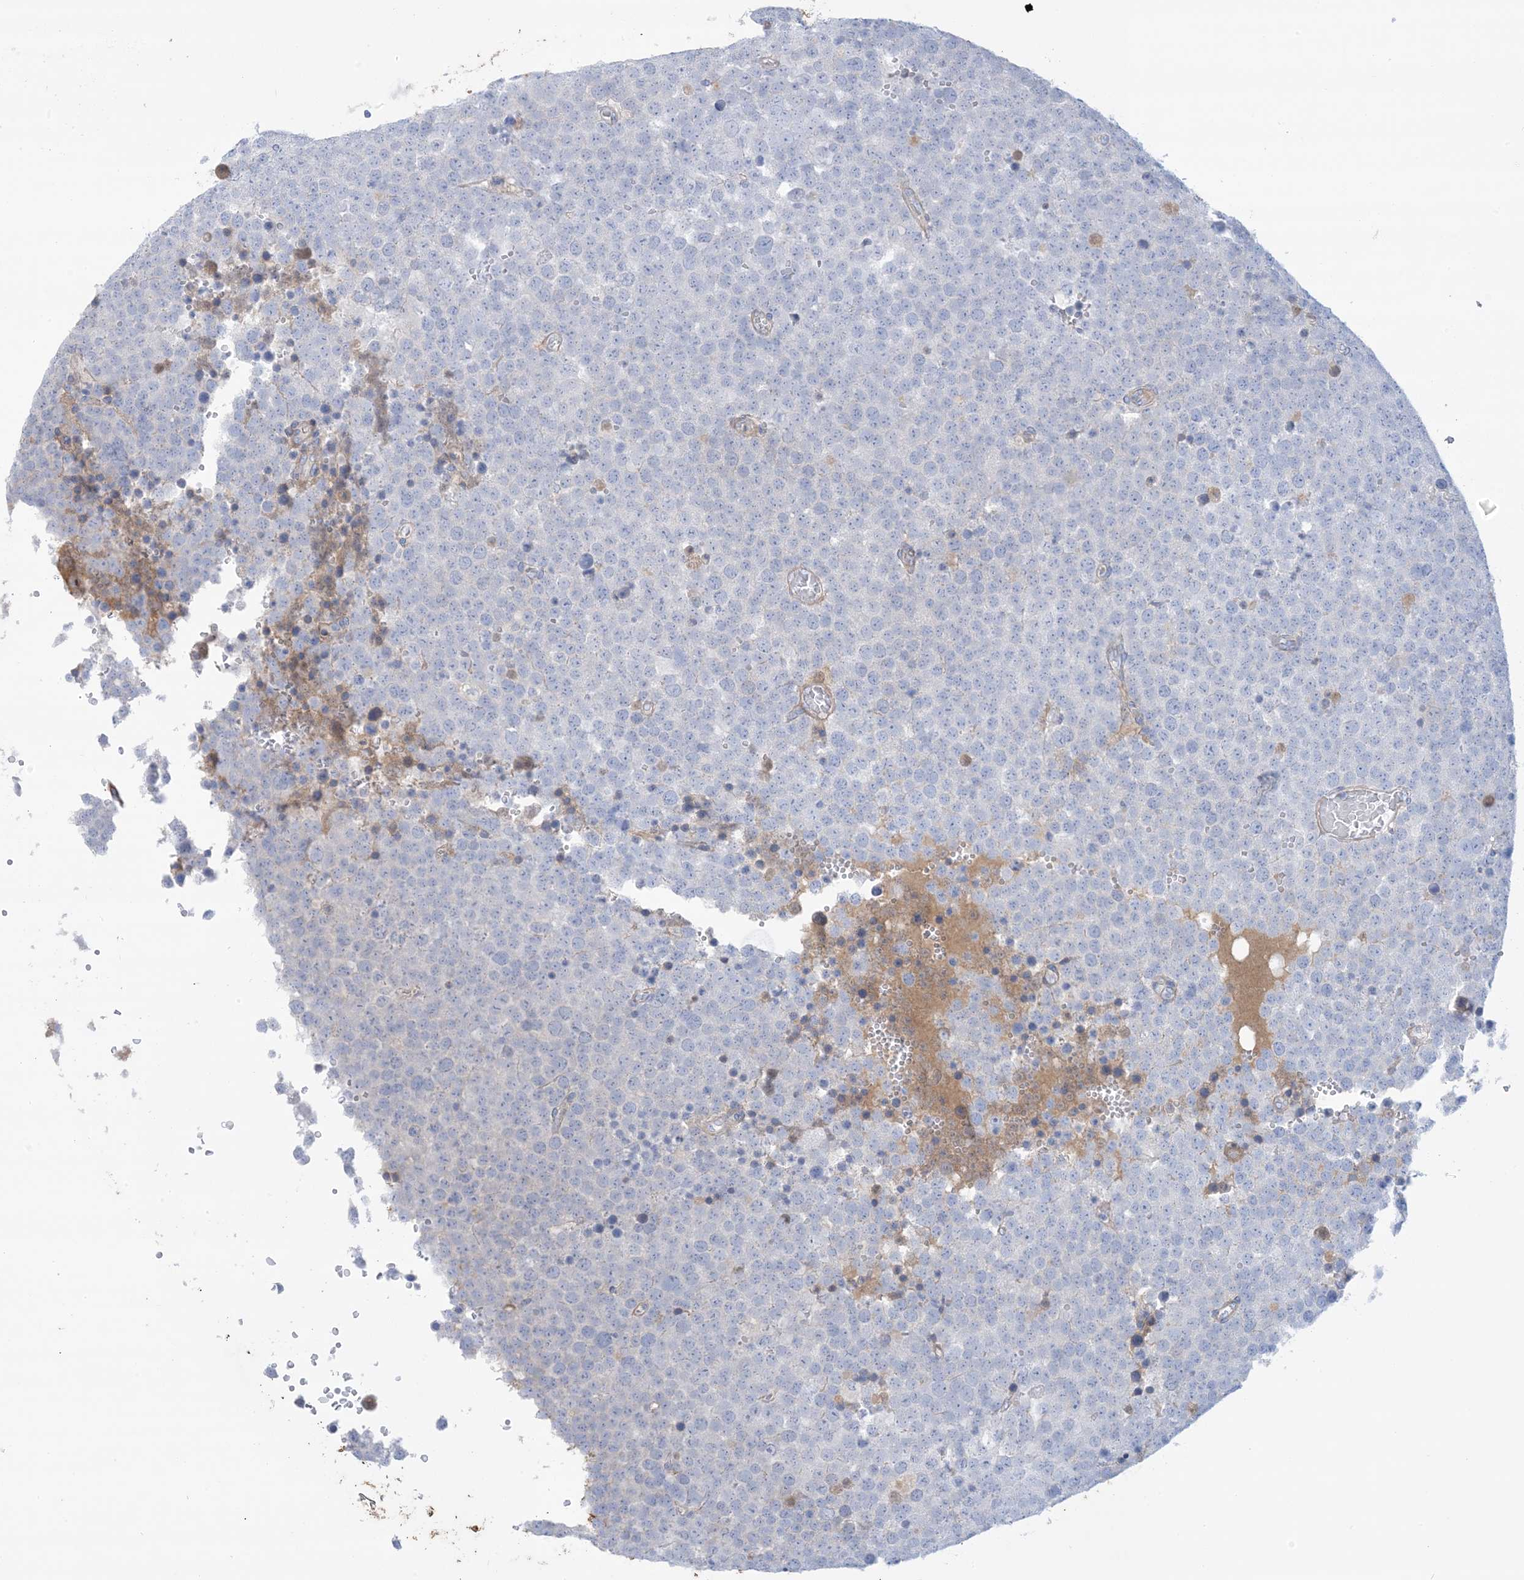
{"staining": {"intensity": "negative", "quantity": "none", "location": "none"}, "tissue": "testis cancer", "cell_type": "Tumor cells", "image_type": "cancer", "snomed": [{"axis": "morphology", "description": "Seminoma, NOS"}, {"axis": "topography", "description": "Testis"}], "caption": "Tumor cells show no significant protein expression in testis cancer (seminoma).", "gene": "ATP11C", "patient": {"sex": "male", "age": 71}}